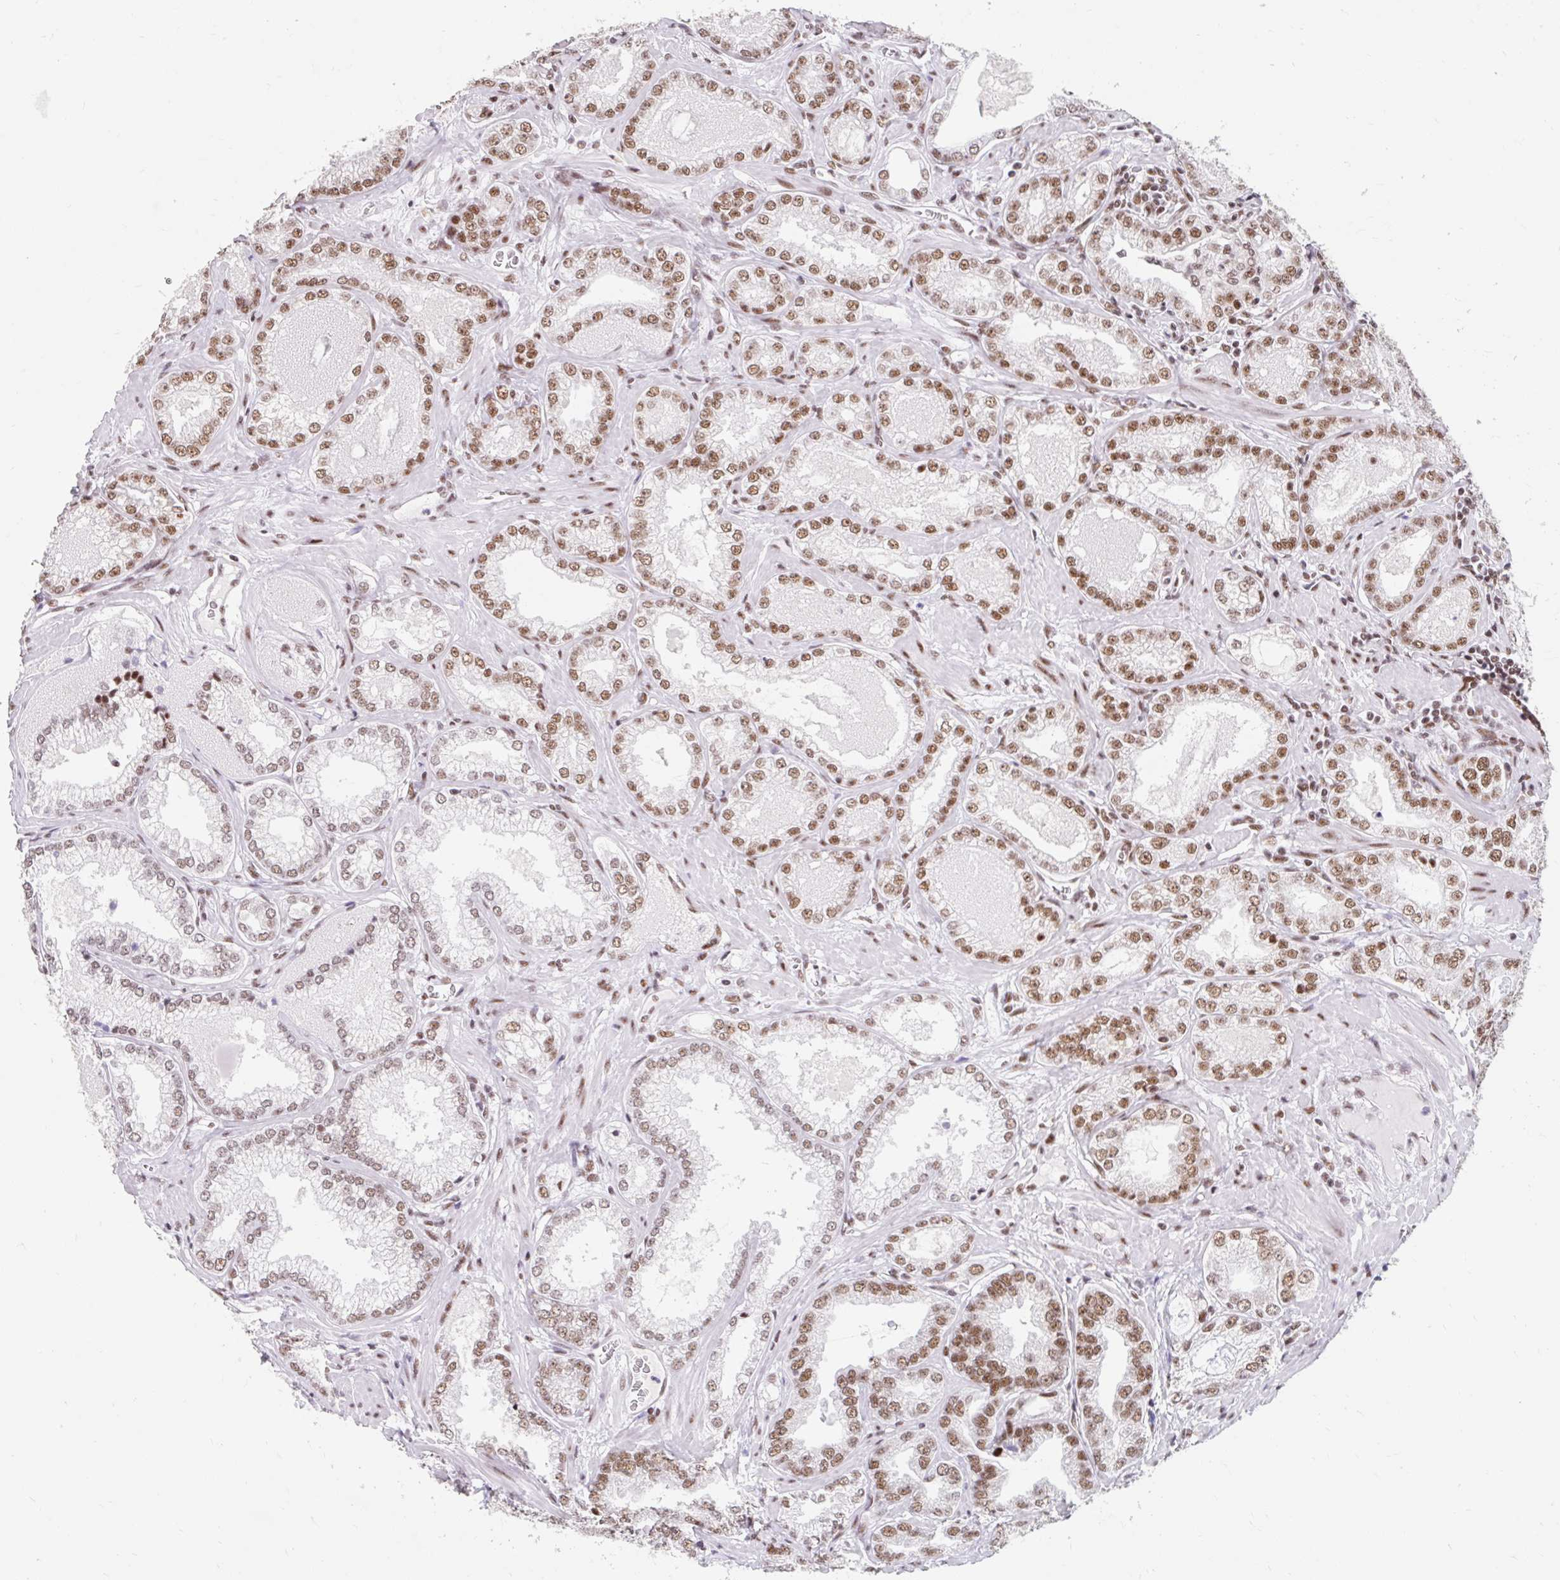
{"staining": {"intensity": "strong", "quantity": "25%-75%", "location": "nuclear"}, "tissue": "prostate cancer", "cell_type": "Tumor cells", "image_type": "cancer", "snomed": [{"axis": "morphology", "description": "Adenocarcinoma, Medium grade"}, {"axis": "topography", "description": "Prostate"}], "caption": "Adenocarcinoma (medium-grade) (prostate) stained for a protein (brown) shows strong nuclear positive expression in approximately 25%-75% of tumor cells.", "gene": "SRSF10", "patient": {"sex": "male", "age": 57}}